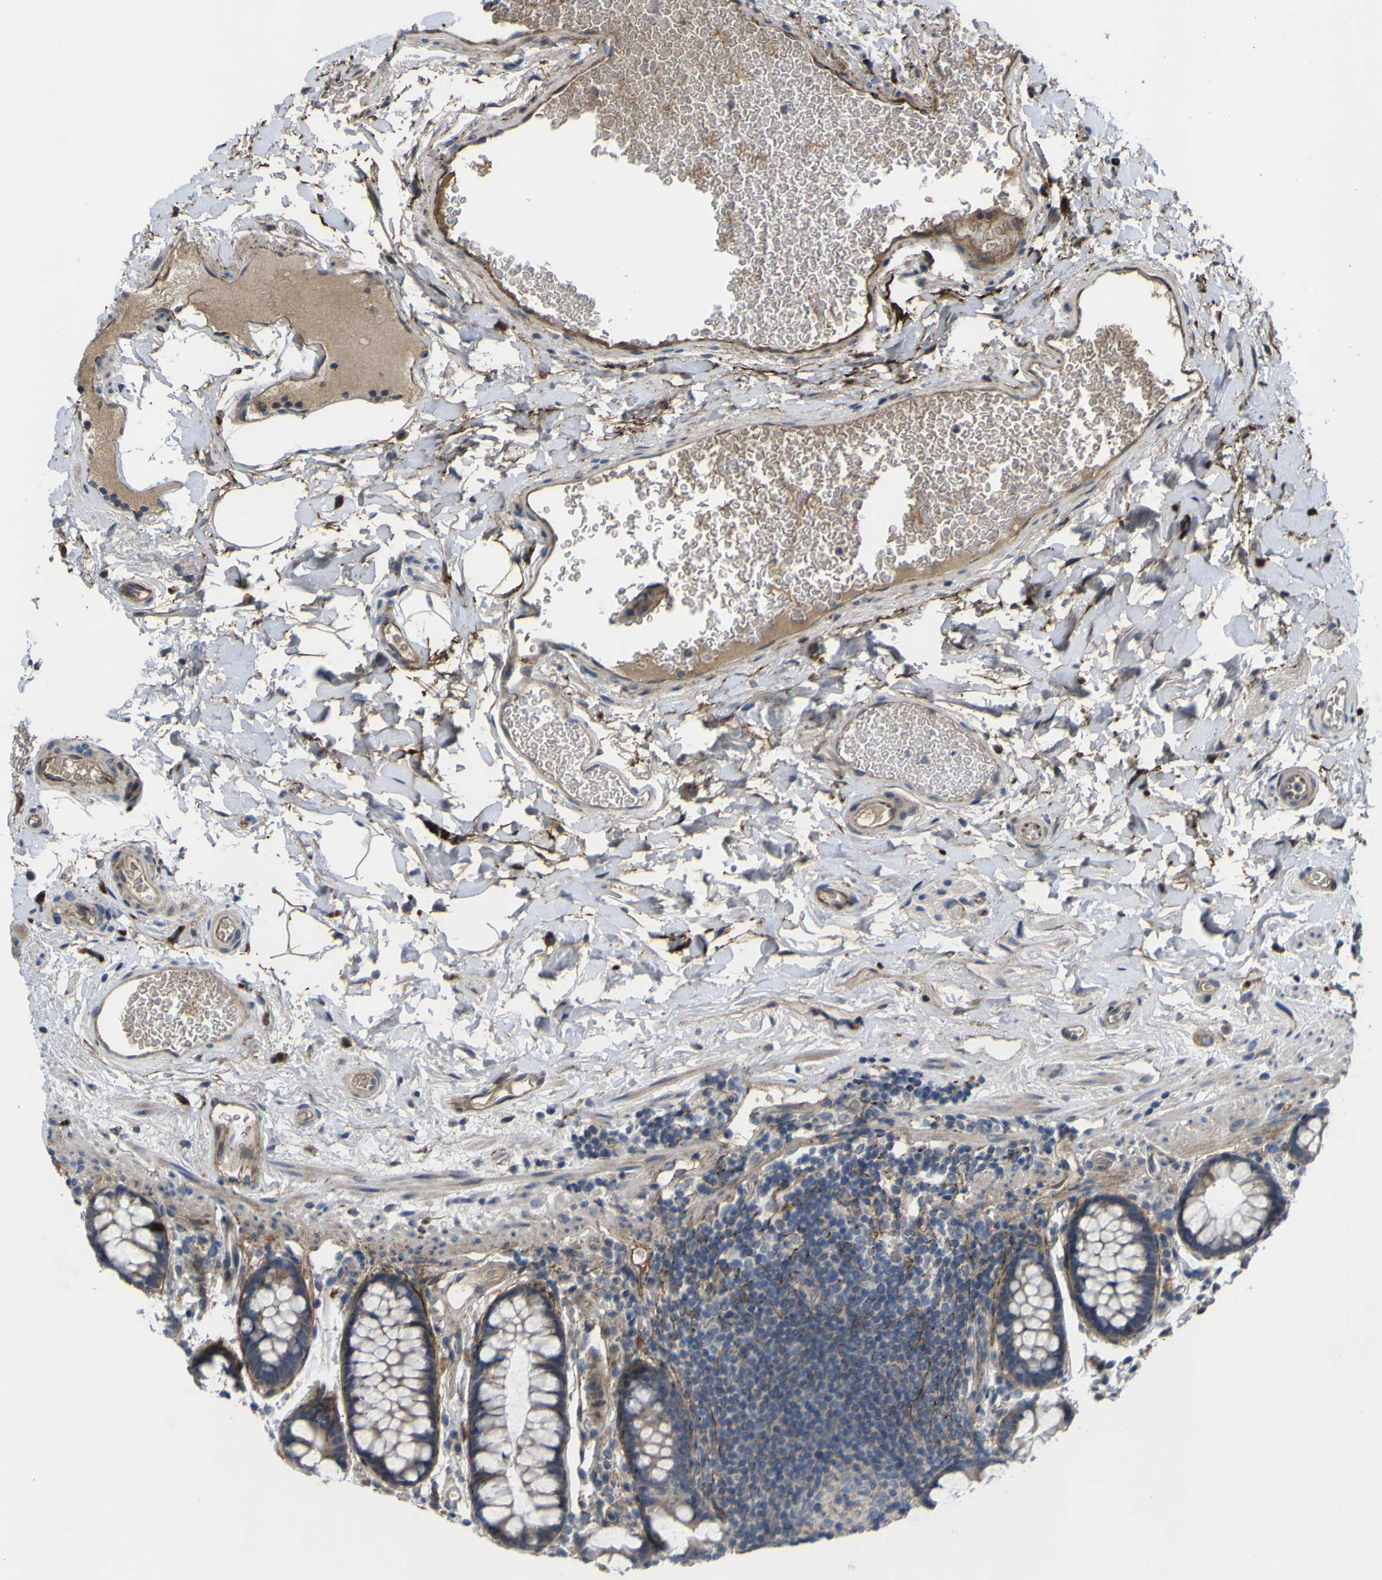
{"staining": {"intensity": "weak", "quantity": ">75%", "location": "cytoplasmic/membranous"}, "tissue": "colon", "cell_type": "Endothelial cells", "image_type": "normal", "snomed": [{"axis": "morphology", "description": "Normal tissue, NOS"}, {"axis": "topography", "description": "Colon"}], "caption": "IHC (DAB) staining of benign human colon reveals weak cytoplasmic/membranous protein staining in approximately >75% of endothelial cells. (Stains: DAB (3,3'-diaminobenzidine) in brown, nuclei in blue, Microscopy: brightfield microscopy at high magnification).", "gene": "GPLD1", "patient": {"sex": "female", "age": 80}}